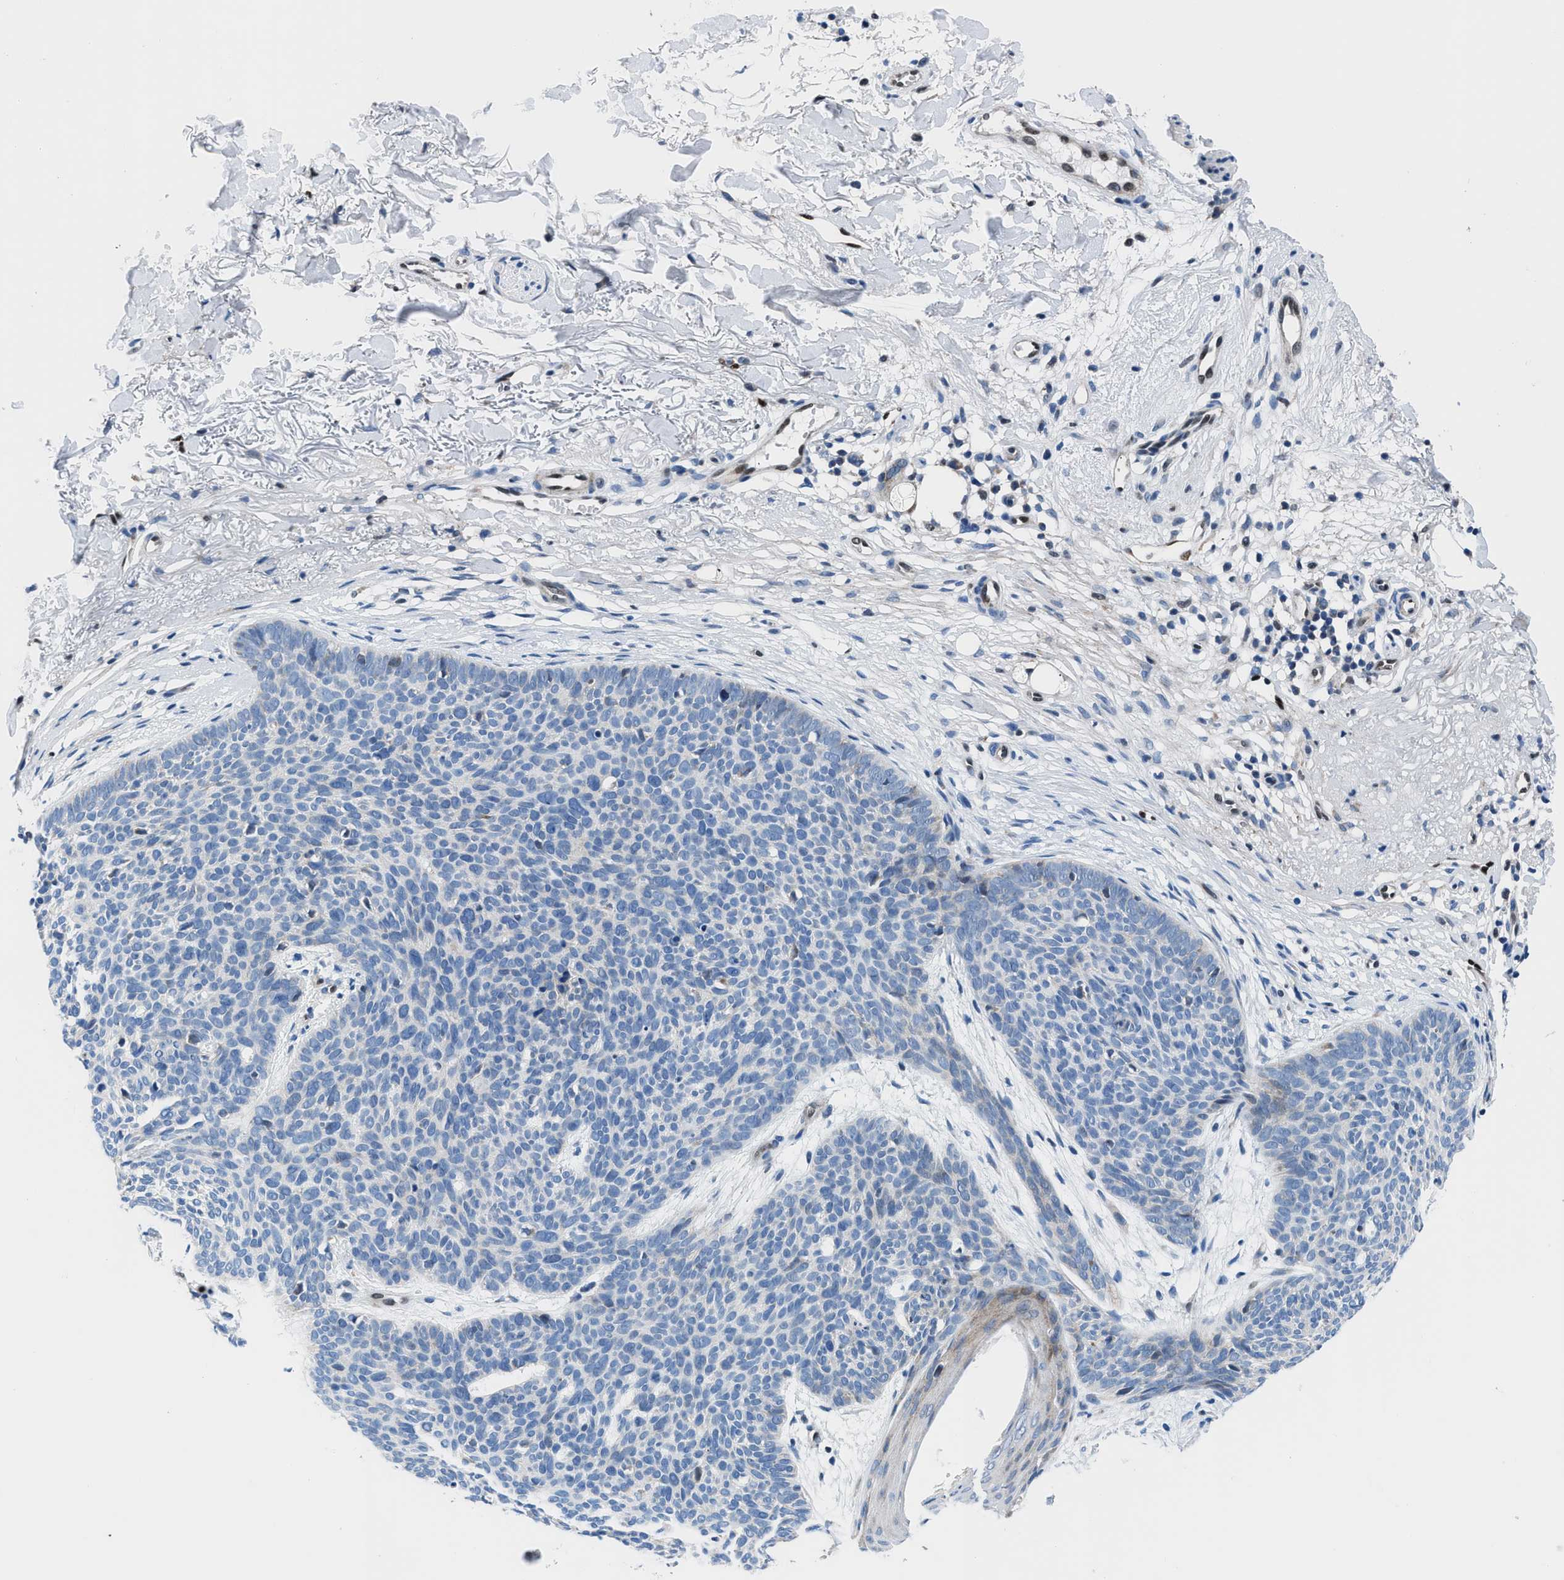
{"staining": {"intensity": "negative", "quantity": "none", "location": "none"}, "tissue": "skin cancer", "cell_type": "Tumor cells", "image_type": "cancer", "snomed": [{"axis": "morphology", "description": "Normal tissue, NOS"}, {"axis": "morphology", "description": "Basal cell carcinoma"}, {"axis": "topography", "description": "Skin"}], "caption": "High magnification brightfield microscopy of skin basal cell carcinoma stained with DAB (3,3'-diaminobenzidine) (brown) and counterstained with hematoxylin (blue): tumor cells show no significant staining.", "gene": "LMO2", "patient": {"sex": "female", "age": 70}}